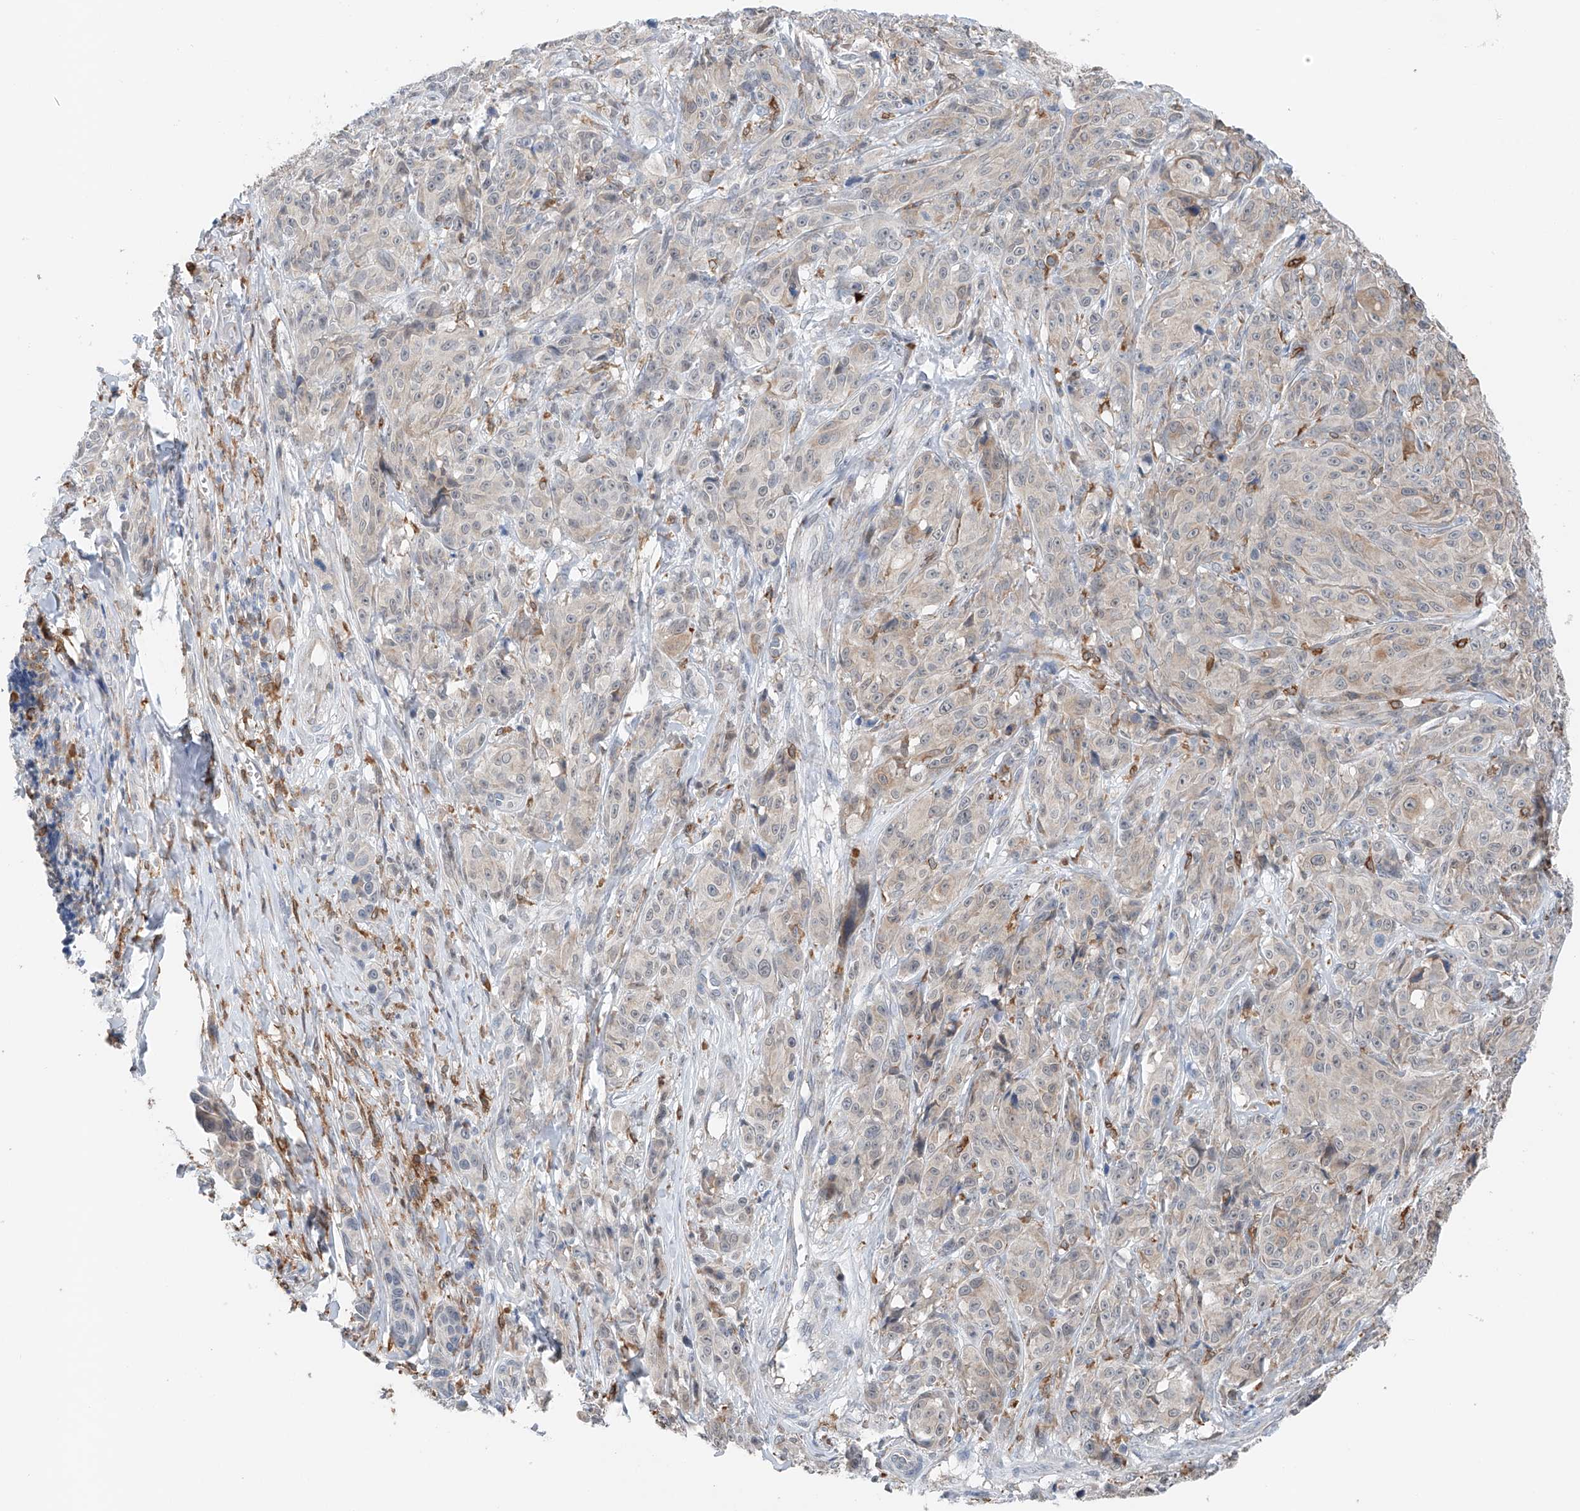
{"staining": {"intensity": "moderate", "quantity": "<25%", "location": "cytoplasmic/membranous"}, "tissue": "melanoma", "cell_type": "Tumor cells", "image_type": "cancer", "snomed": [{"axis": "morphology", "description": "Malignant melanoma, NOS"}, {"axis": "topography", "description": "Skin"}], "caption": "Immunohistochemistry (IHC) staining of melanoma, which reveals low levels of moderate cytoplasmic/membranous expression in approximately <25% of tumor cells indicating moderate cytoplasmic/membranous protein expression. The staining was performed using DAB (brown) for protein detection and nuclei were counterstained in hematoxylin (blue).", "gene": "TBXAS1", "patient": {"sex": "male", "age": 73}}